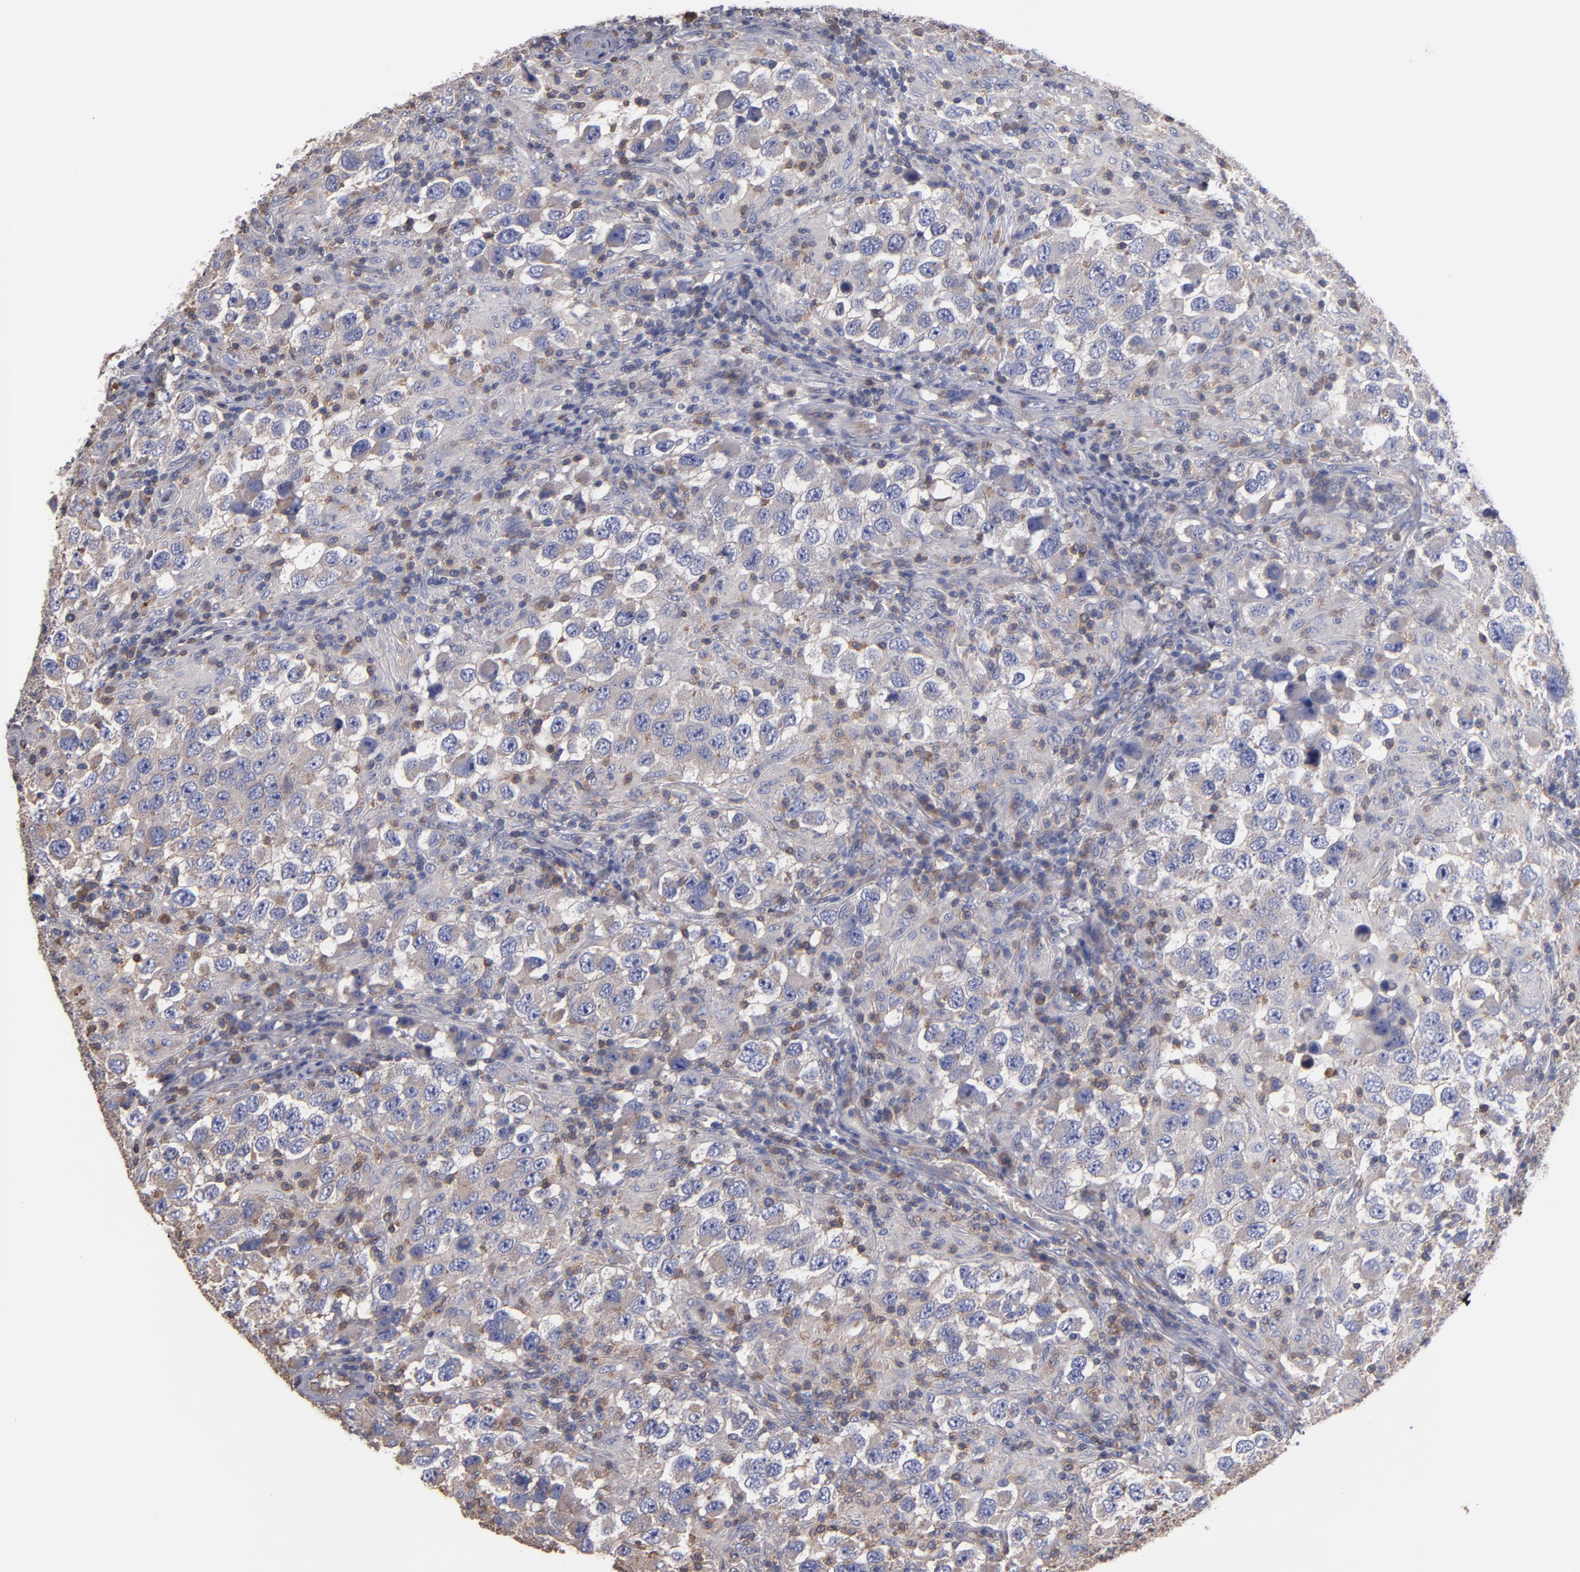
{"staining": {"intensity": "weak", "quantity": "25%-75%", "location": "cytoplasmic/membranous"}, "tissue": "testis cancer", "cell_type": "Tumor cells", "image_type": "cancer", "snomed": [{"axis": "morphology", "description": "Carcinoma, Embryonal, NOS"}, {"axis": "topography", "description": "Testis"}], "caption": "The immunohistochemical stain highlights weak cytoplasmic/membranous staining in tumor cells of testis embryonal carcinoma tissue.", "gene": "ESYT2", "patient": {"sex": "male", "age": 21}}